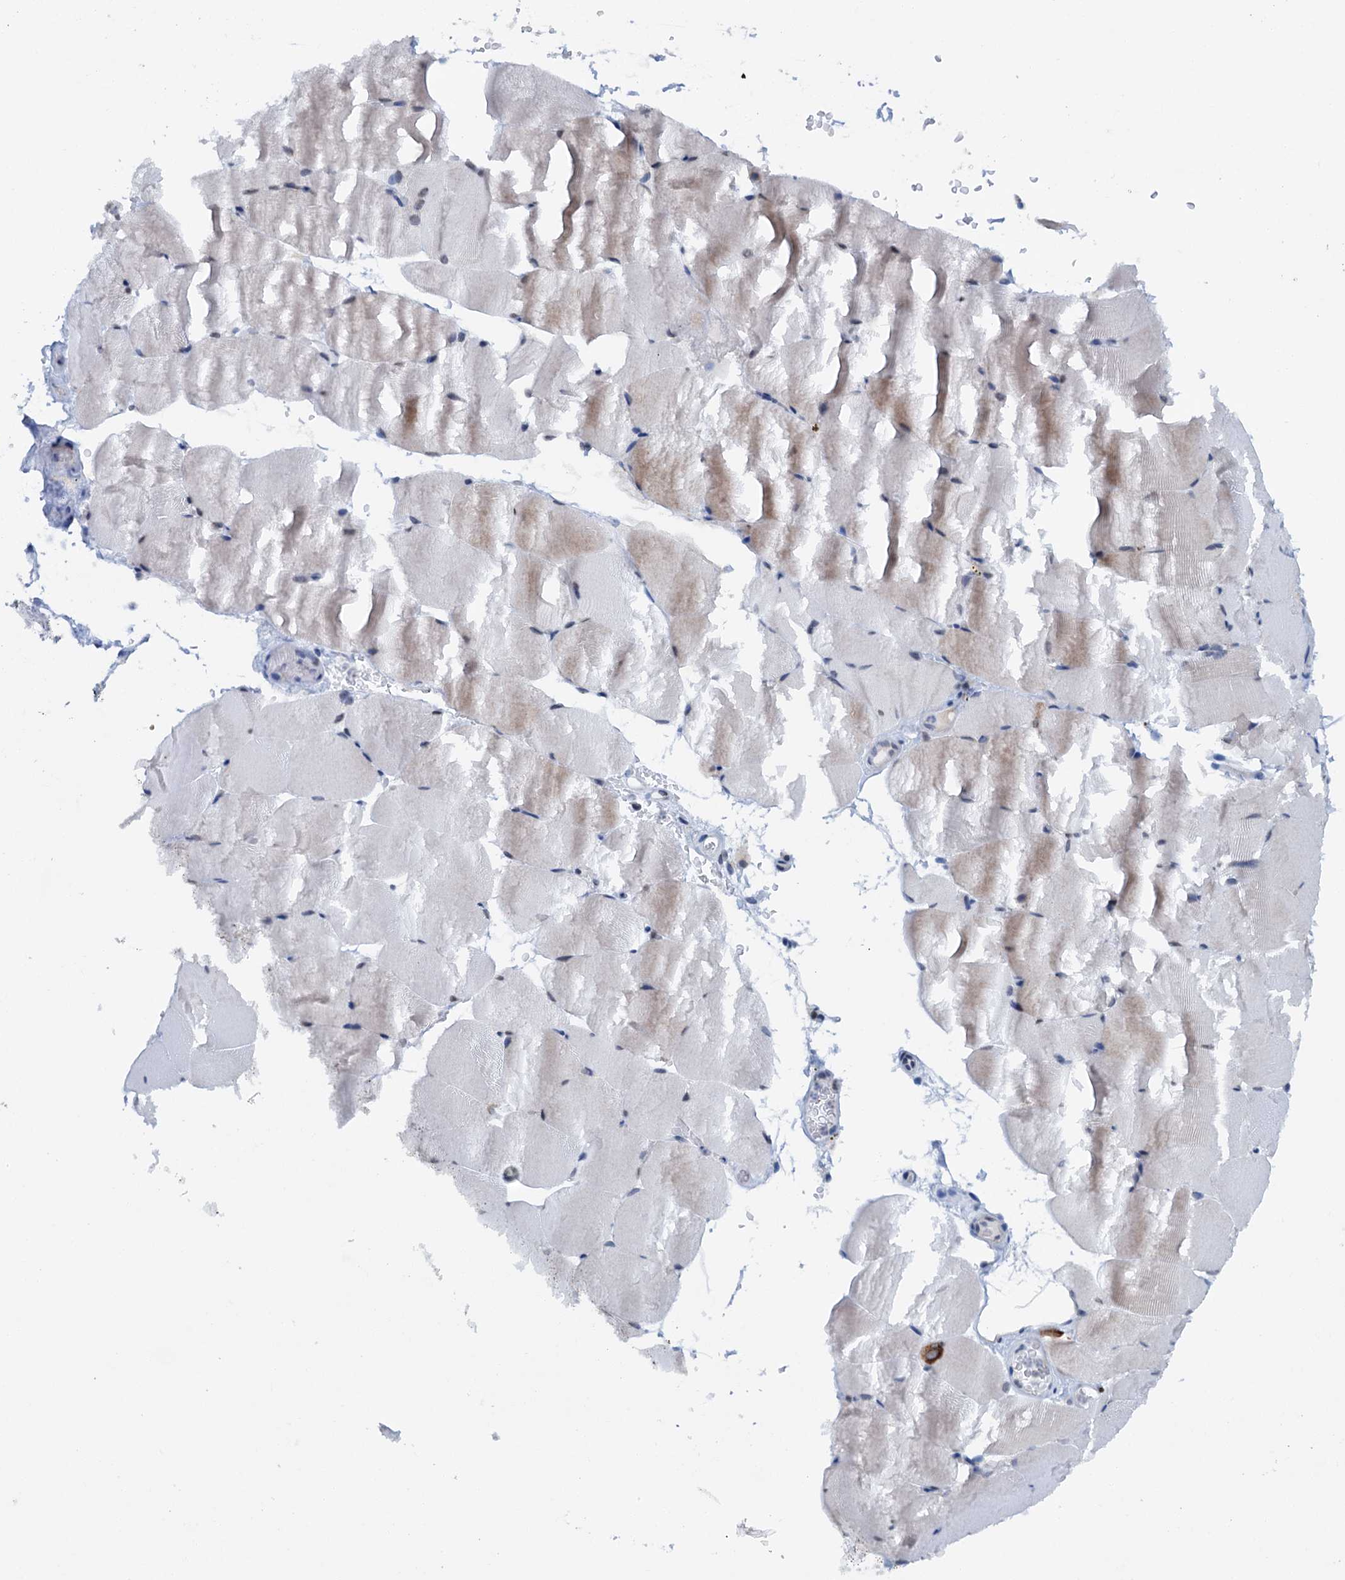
{"staining": {"intensity": "weak", "quantity": "<25%", "location": "cytoplasmic/membranous"}, "tissue": "skeletal muscle", "cell_type": "Myocytes", "image_type": "normal", "snomed": [{"axis": "morphology", "description": "Normal tissue, NOS"}, {"axis": "topography", "description": "Skeletal muscle"}, {"axis": "topography", "description": "Parathyroid gland"}], "caption": "Normal skeletal muscle was stained to show a protein in brown. There is no significant expression in myocytes. The staining is performed using DAB brown chromogen with nuclei counter-stained in using hematoxylin.", "gene": "SHLD1", "patient": {"sex": "female", "age": 37}}